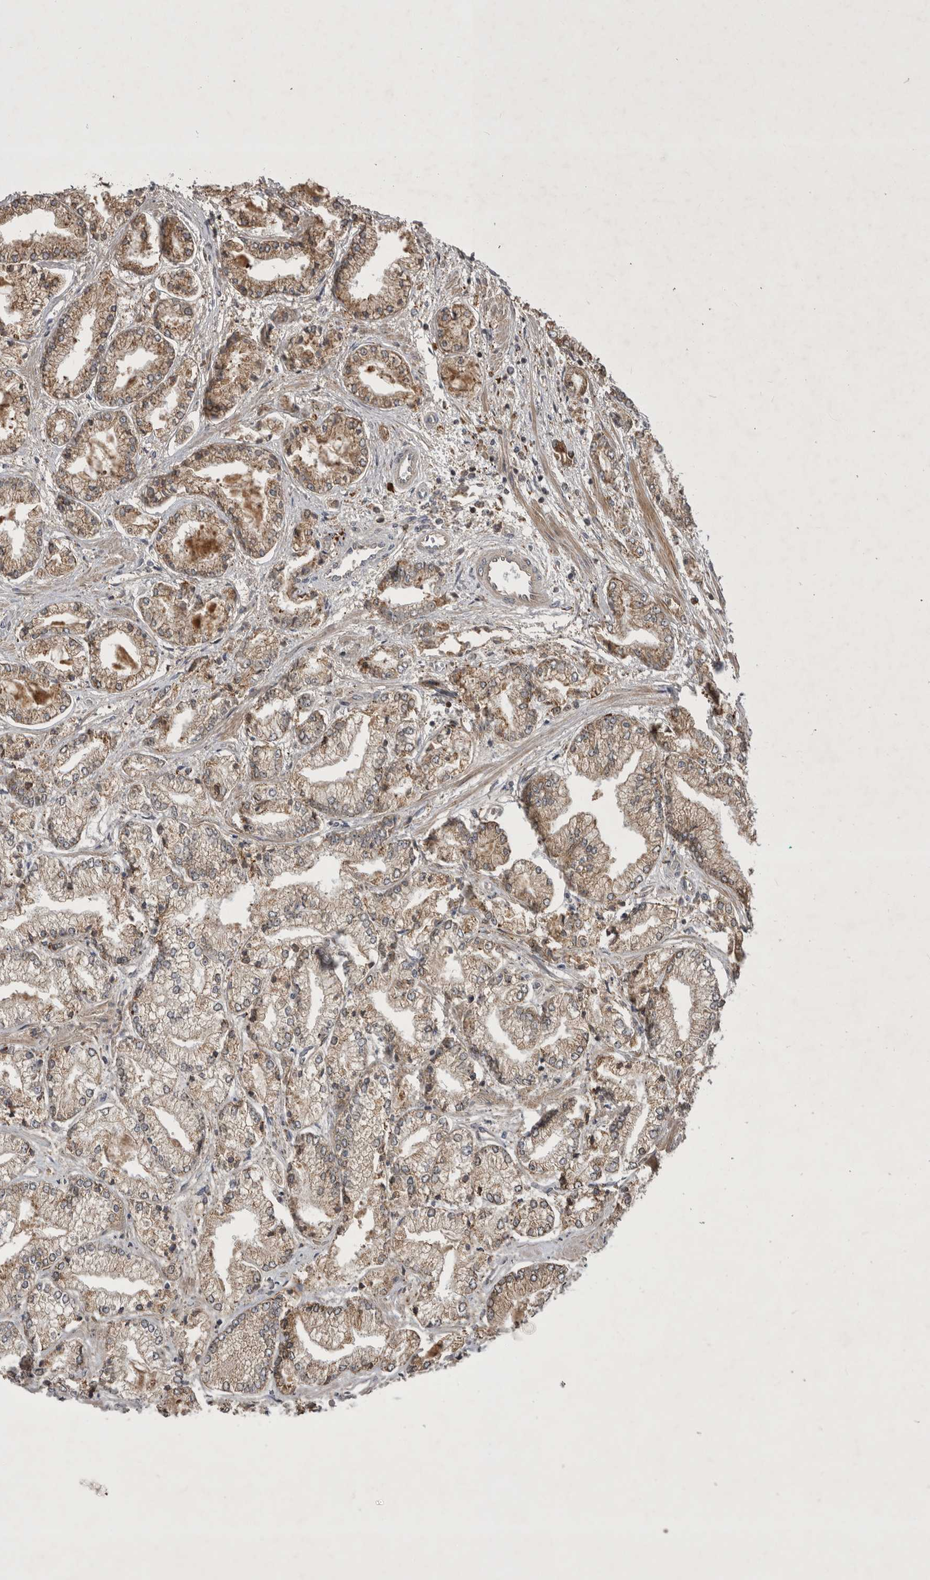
{"staining": {"intensity": "weak", "quantity": ">75%", "location": "cytoplasmic/membranous"}, "tissue": "prostate cancer", "cell_type": "Tumor cells", "image_type": "cancer", "snomed": [{"axis": "morphology", "description": "Adenocarcinoma, Low grade"}, {"axis": "topography", "description": "Prostate"}], "caption": "Human prostate cancer stained for a protein (brown) demonstrates weak cytoplasmic/membranous positive staining in about >75% of tumor cells.", "gene": "RAB3GAP2", "patient": {"sex": "male", "age": 52}}